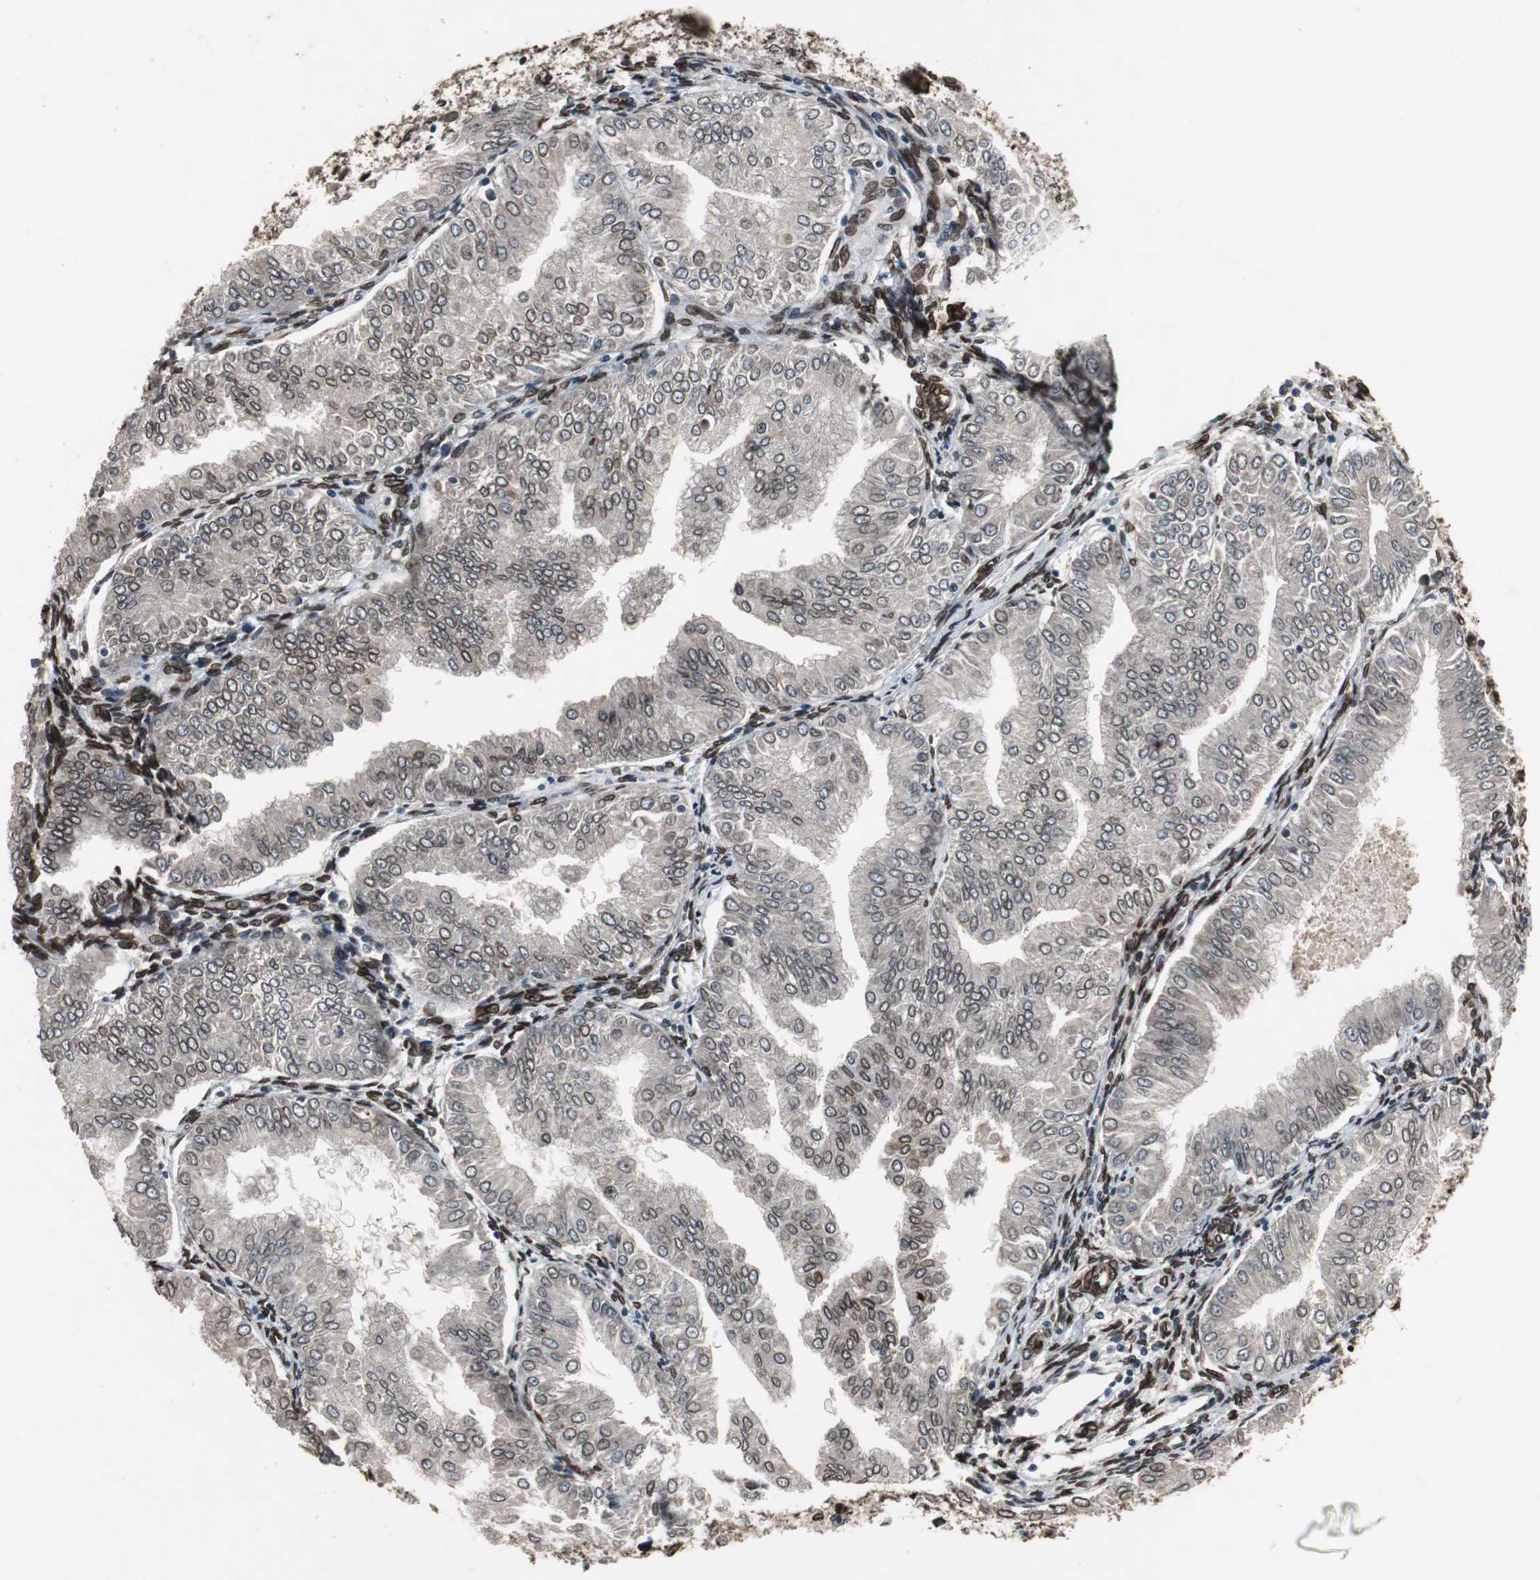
{"staining": {"intensity": "strong", "quantity": ">75%", "location": "cytoplasmic/membranous,nuclear"}, "tissue": "endometrial cancer", "cell_type": "Tumor cells", "image_type": "cancer", "snomed": [{"axis": "morphology", "description": "Adenocarcinoma, NOS"}, {"axis": "topography", "description": "Endometrium"}], "caption": "A micrograph of endometrial adenocarcinoma stained for a protein reveals strong cytoplasmic/membranous and nuclear brown staining in tumor cells. Immunohistochemistry stains the protein in brown and the nuclei are stained blue.", "gene": "LMNA", "patient": {"sex": "female", "age": 53}}